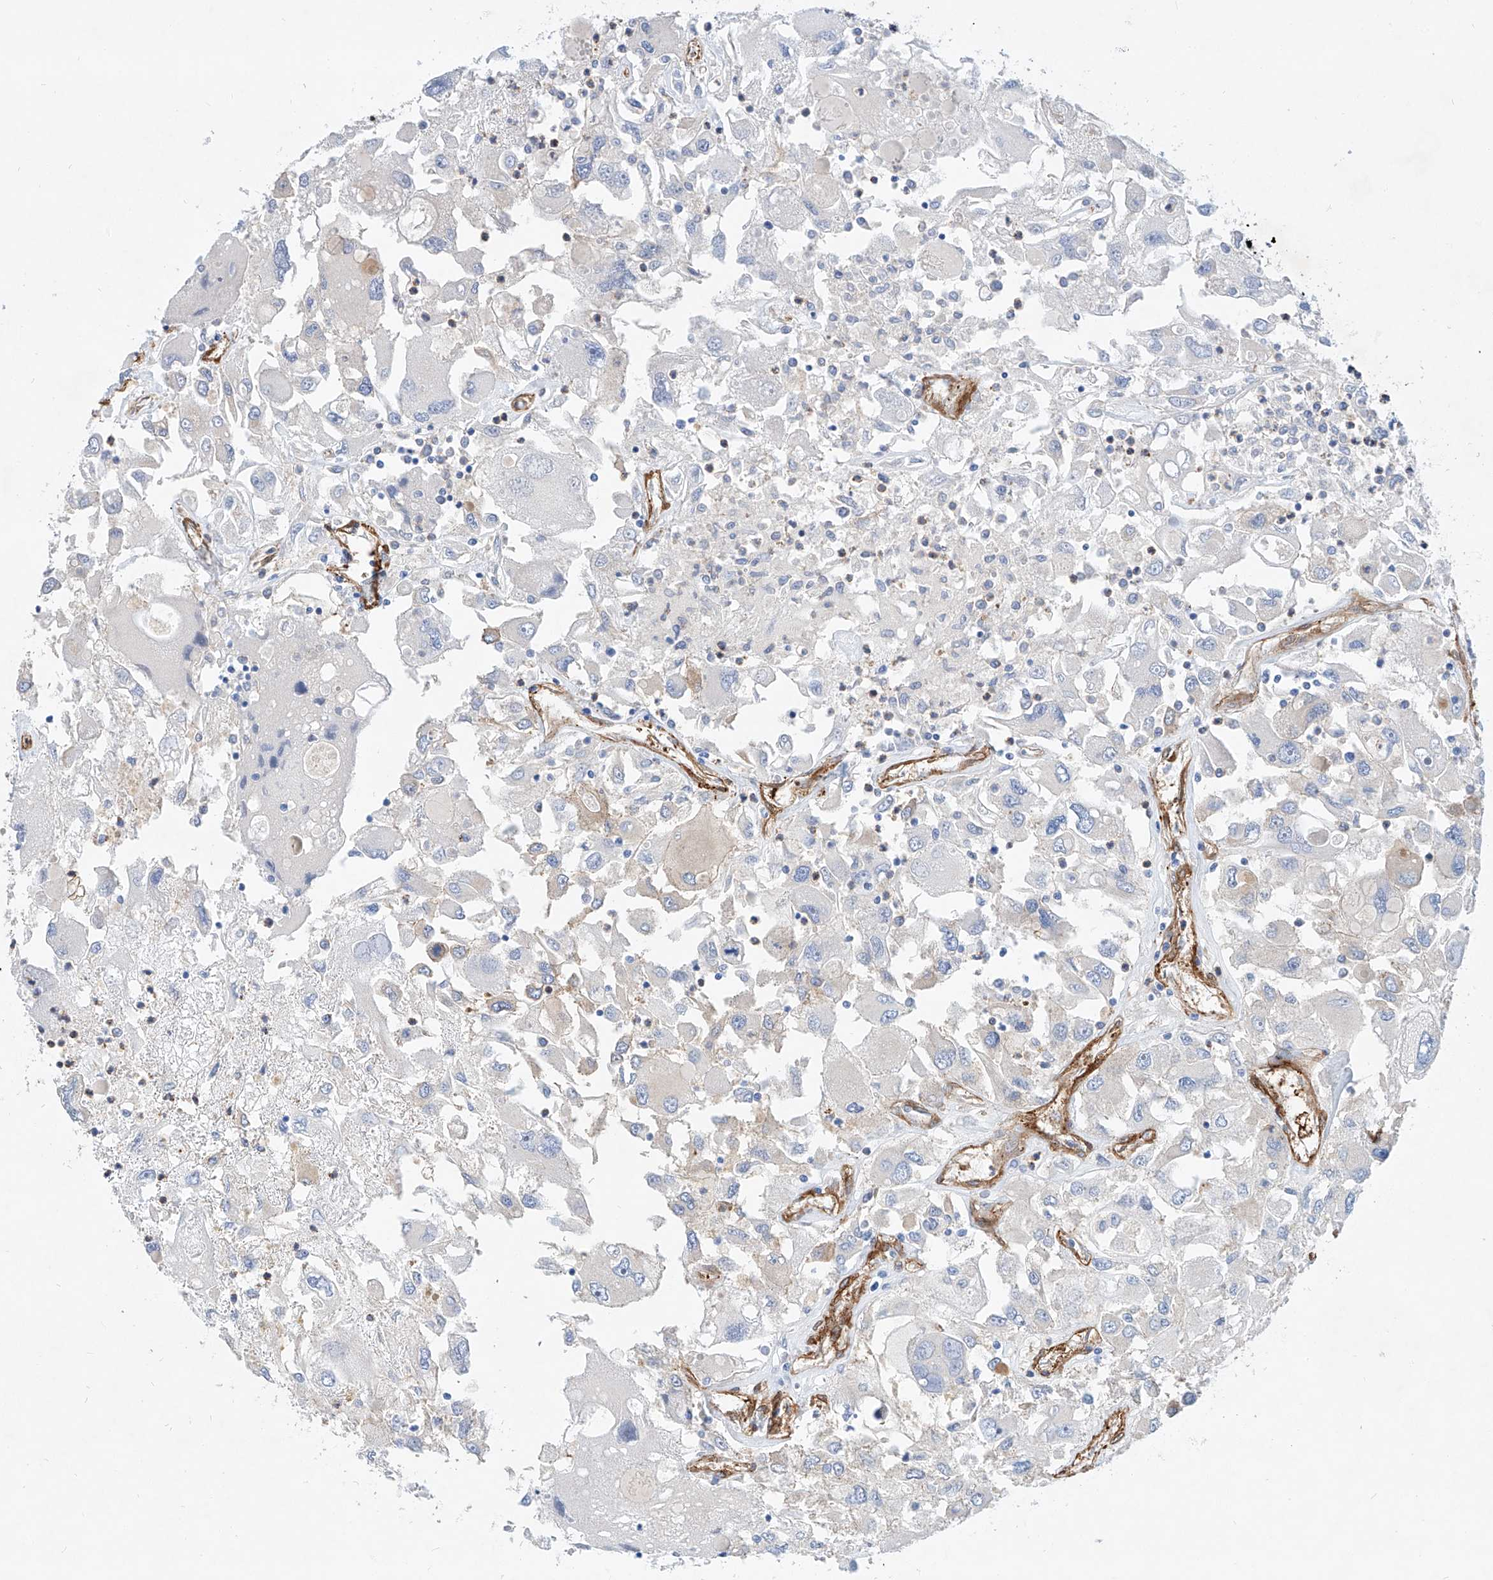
{"staining": {"intensity": "negative", "quantity": "none", "location": "none"}, "tissue": "renal cancer", "cell_type": "Tumor cells", "image_type": "cancer", "snomed": [{"axis": "morphology", "description": "Adenocarcinoma, NOS"}, {"axis": "topography", "description": "Kidney"}], "caption": "This is a photomicrograph of IHC staining of renal cancer, which shows no expression in tumor cells.", "gene": "TAS2R60", "patient": {"sex": "female", "age": 52}}